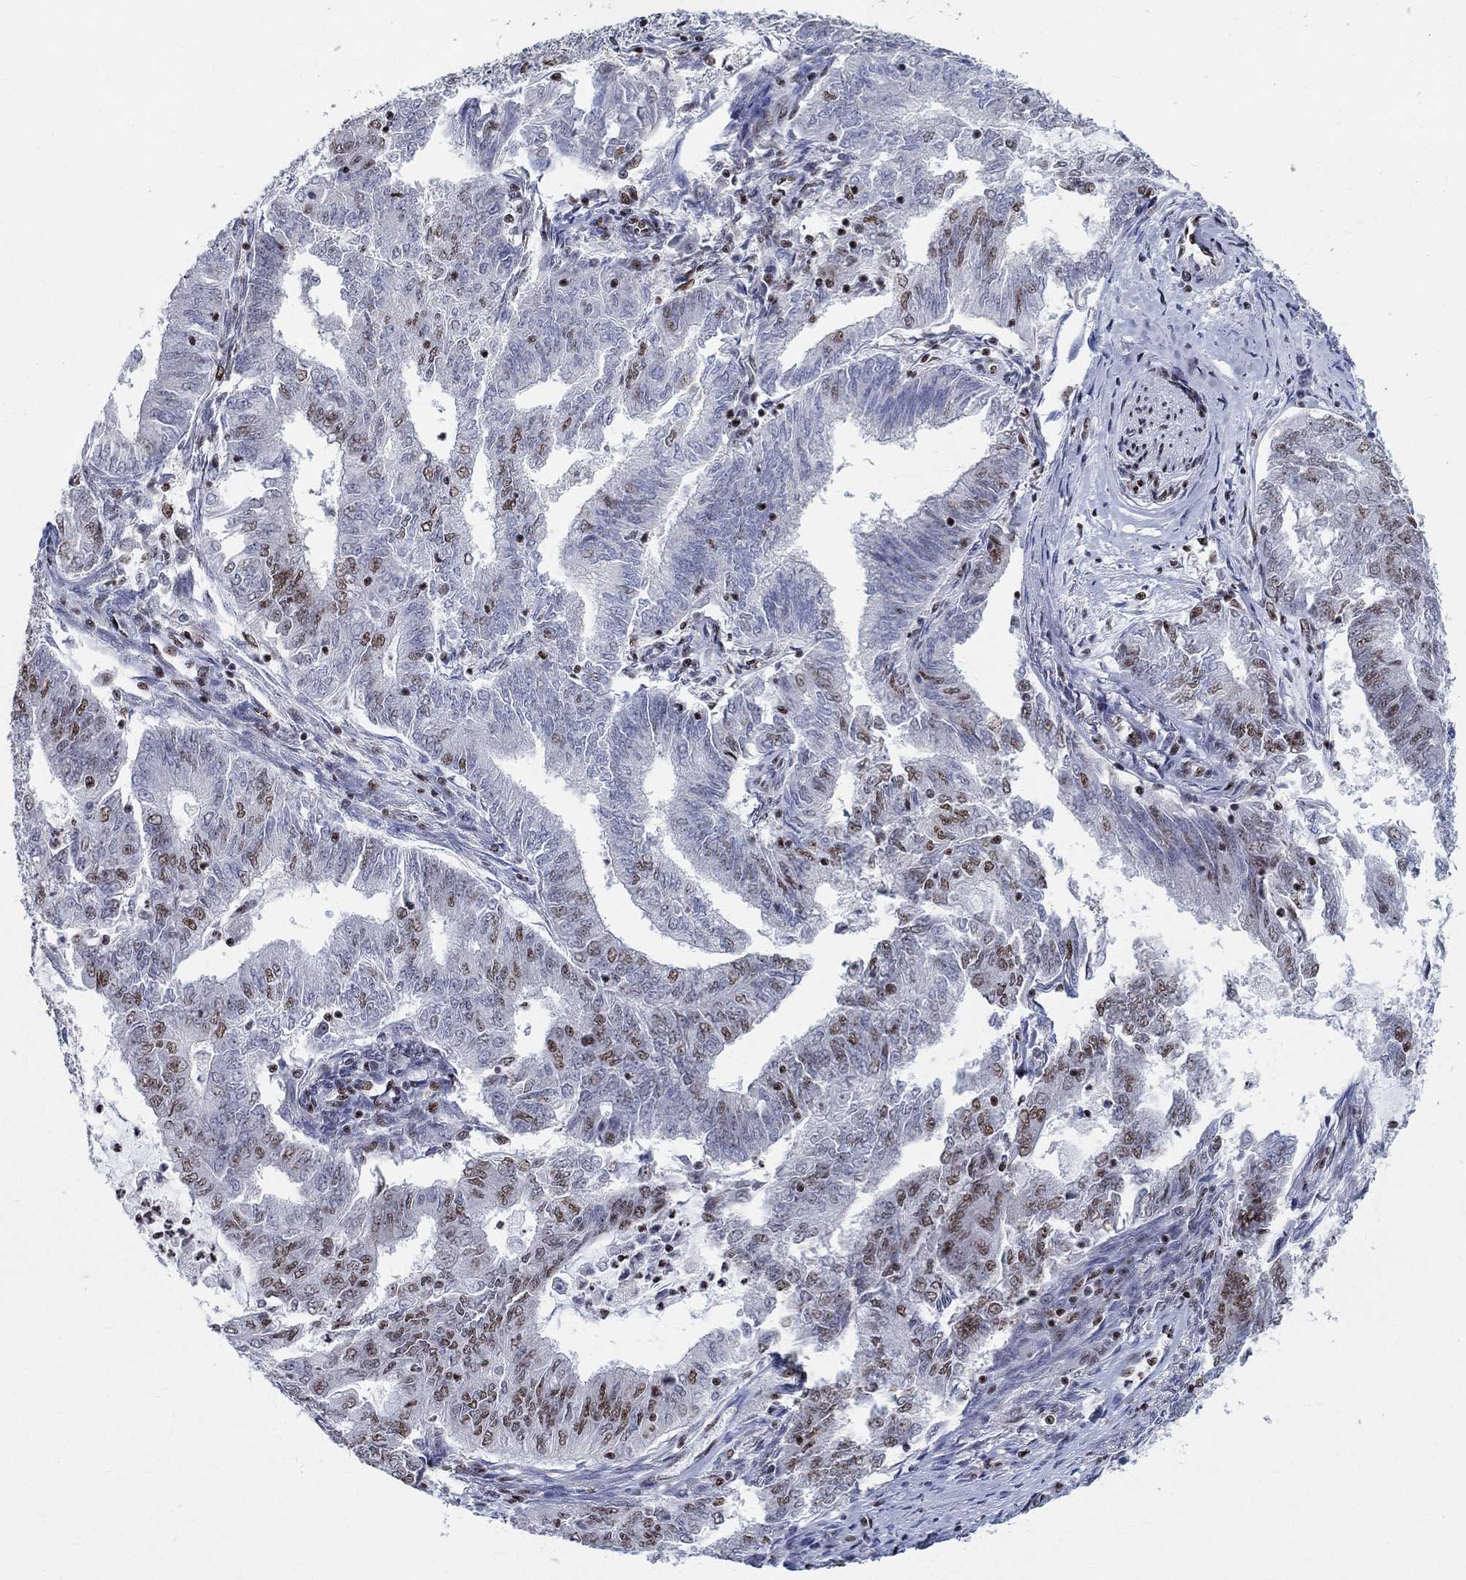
{"staining": {"intensity": "moderate", "quantity": "25%-75%", "location": "nuclear"}, "tissue": "endometrial cancer", "cell_type": "Tumor cells", "image_type": "cancer", "snomed": [{"axis": "morphology", "description": "Adenocarcinoma, NOS"}, {"axis": "topography", "description": "Endometrium"}], "caption": "Immunohistochemistry (IHC) micrograph of neoplastic tissue: adenocarcinoma (endometrial) stained using immunohistochemistry (IHC) demonstrates medium levels of moderate protein expression localized specifically in the nuclear of tumor cells, appearing as a nuclear brown color.", "gene": "FBXO16", "patient": {"sex": "female", "age": 62}}